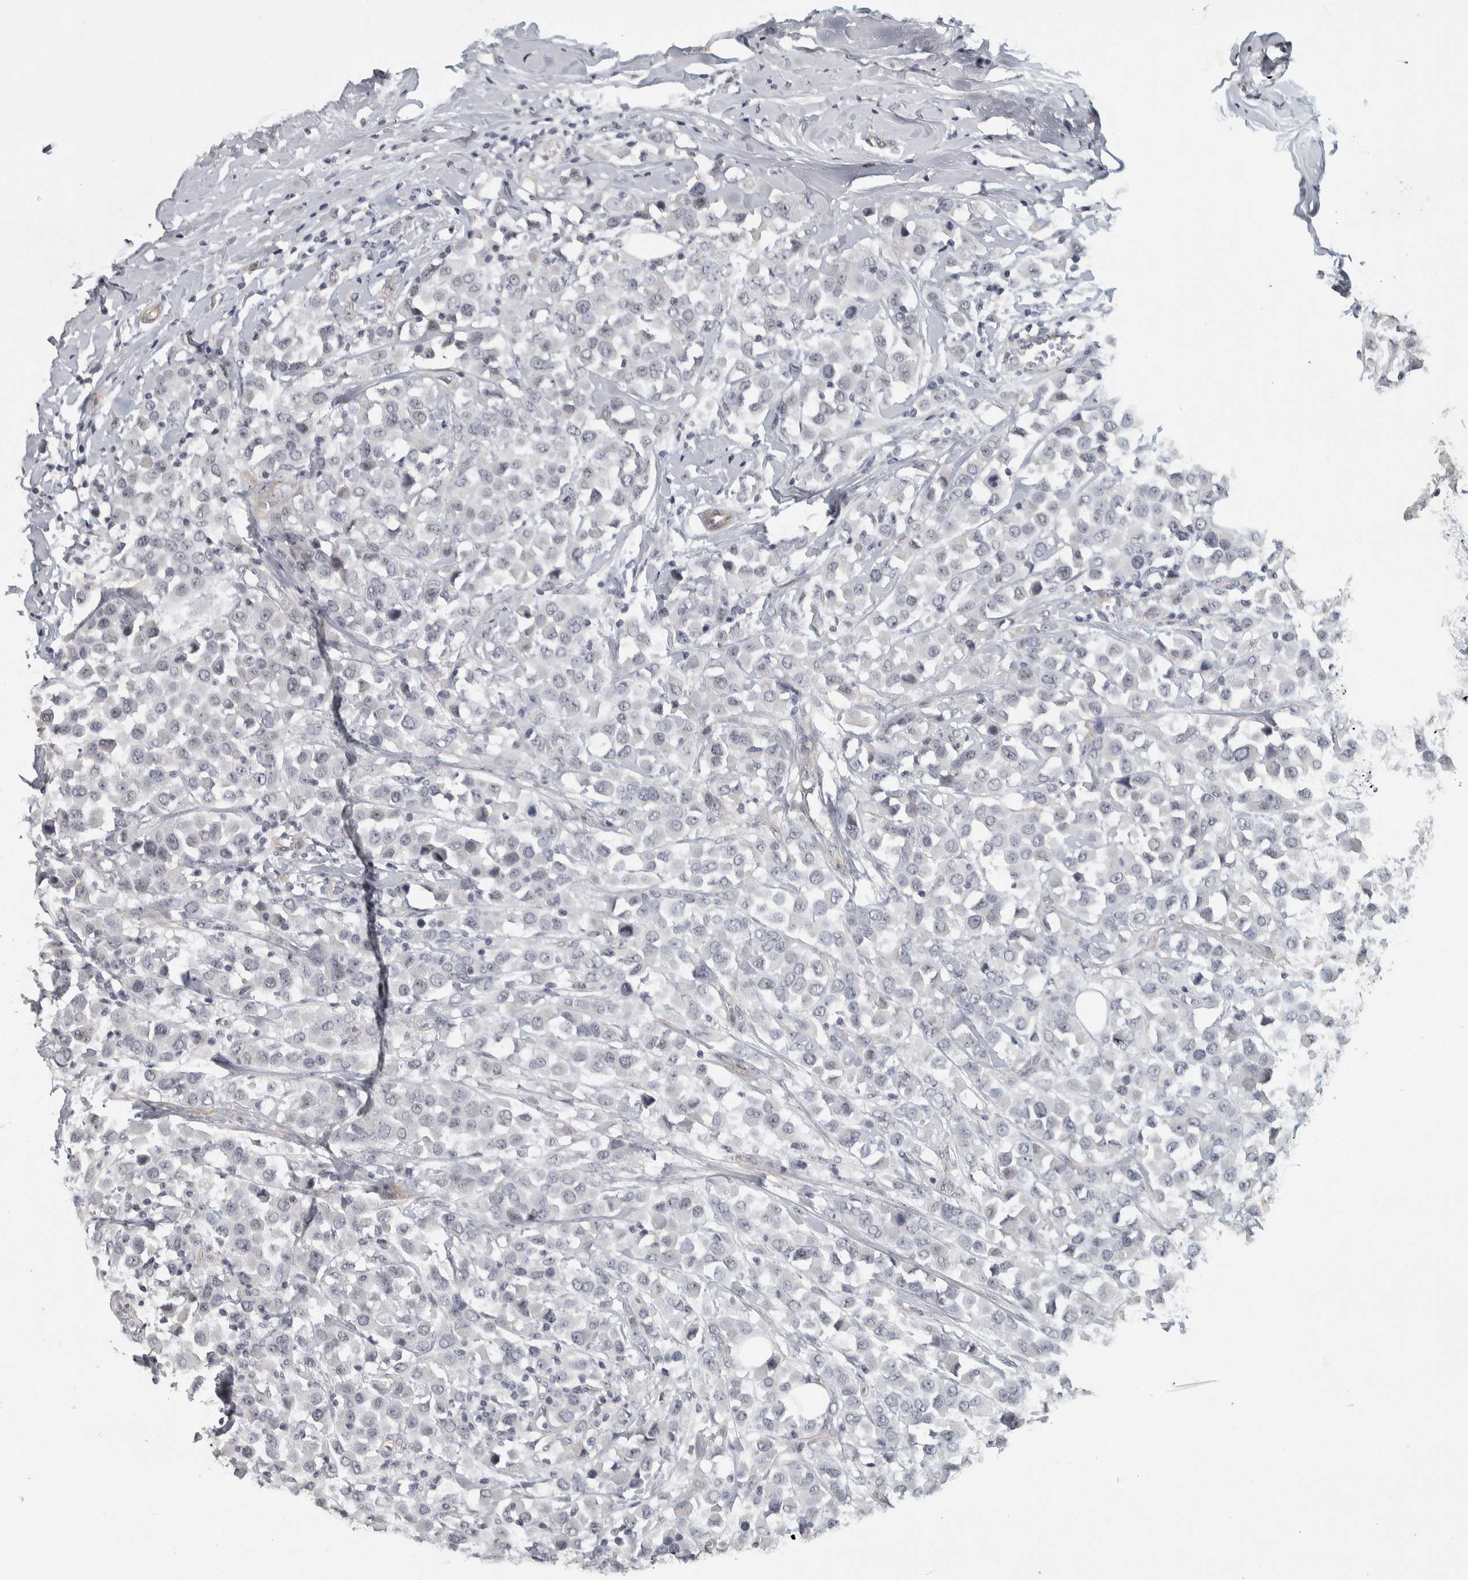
{"staining": {"intensity": "negative", "quantity": "none", "location": "none"}, "tissue": "breast cancer", "cell_type": "Tumor cells", "image_type": "cancer", "snomed": [{"axis": "morphology", "description": "Duct carcinoma"}, {"axis": "topography", "description": "Breast"}], "caption": "Immunohistochemistry (IHC) of human intraductal carcinoma (breast) shows no expression in tumor cells.", "gene": "DCAF10", "patient": {"sex": "female", "age": 61}}